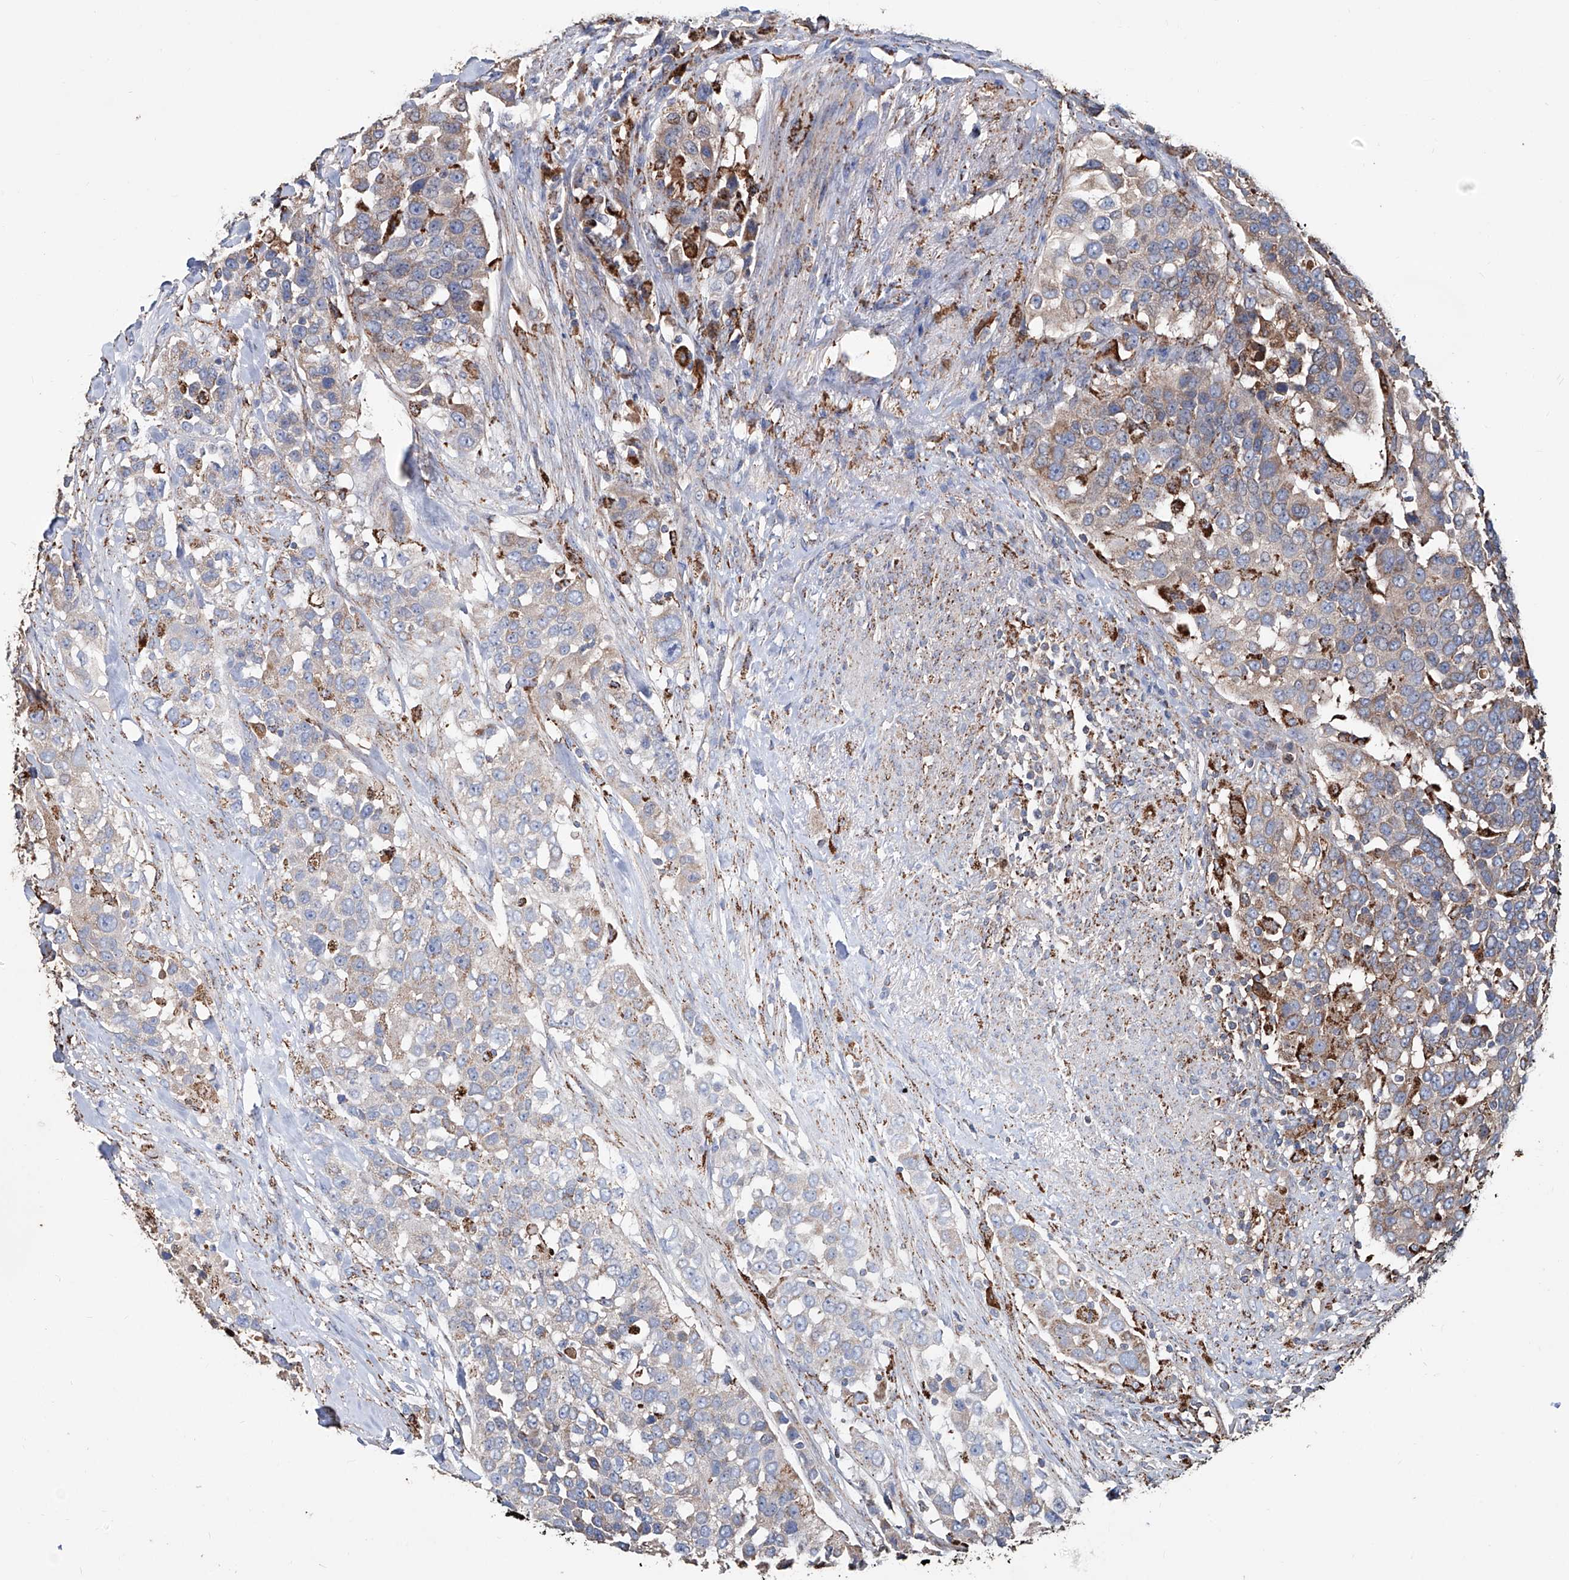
{"staining": {"intensity": "moderate", "quantity": "<25%", "location": "cytoplasmic/membranous"}, "tissue": "urothelial cancer", "cell_type": "Tumor cells", "image_type": "cancer", "snomed": [{"axis": "morphology", "description": "Urothelial carcinoma, High grade"}, {"axis": "topography", "description": "Urinary bladder"}], "caption": "Immunohistochemical staining of urothelial cancer shows low levels of moderate cytoplasmic/membranous staining in approximately <25% of tumor cells. (IHC, brightfield microscopy, high magnification).", "gene": "NHS", "patient": {"sex": "female", "age": 80}}